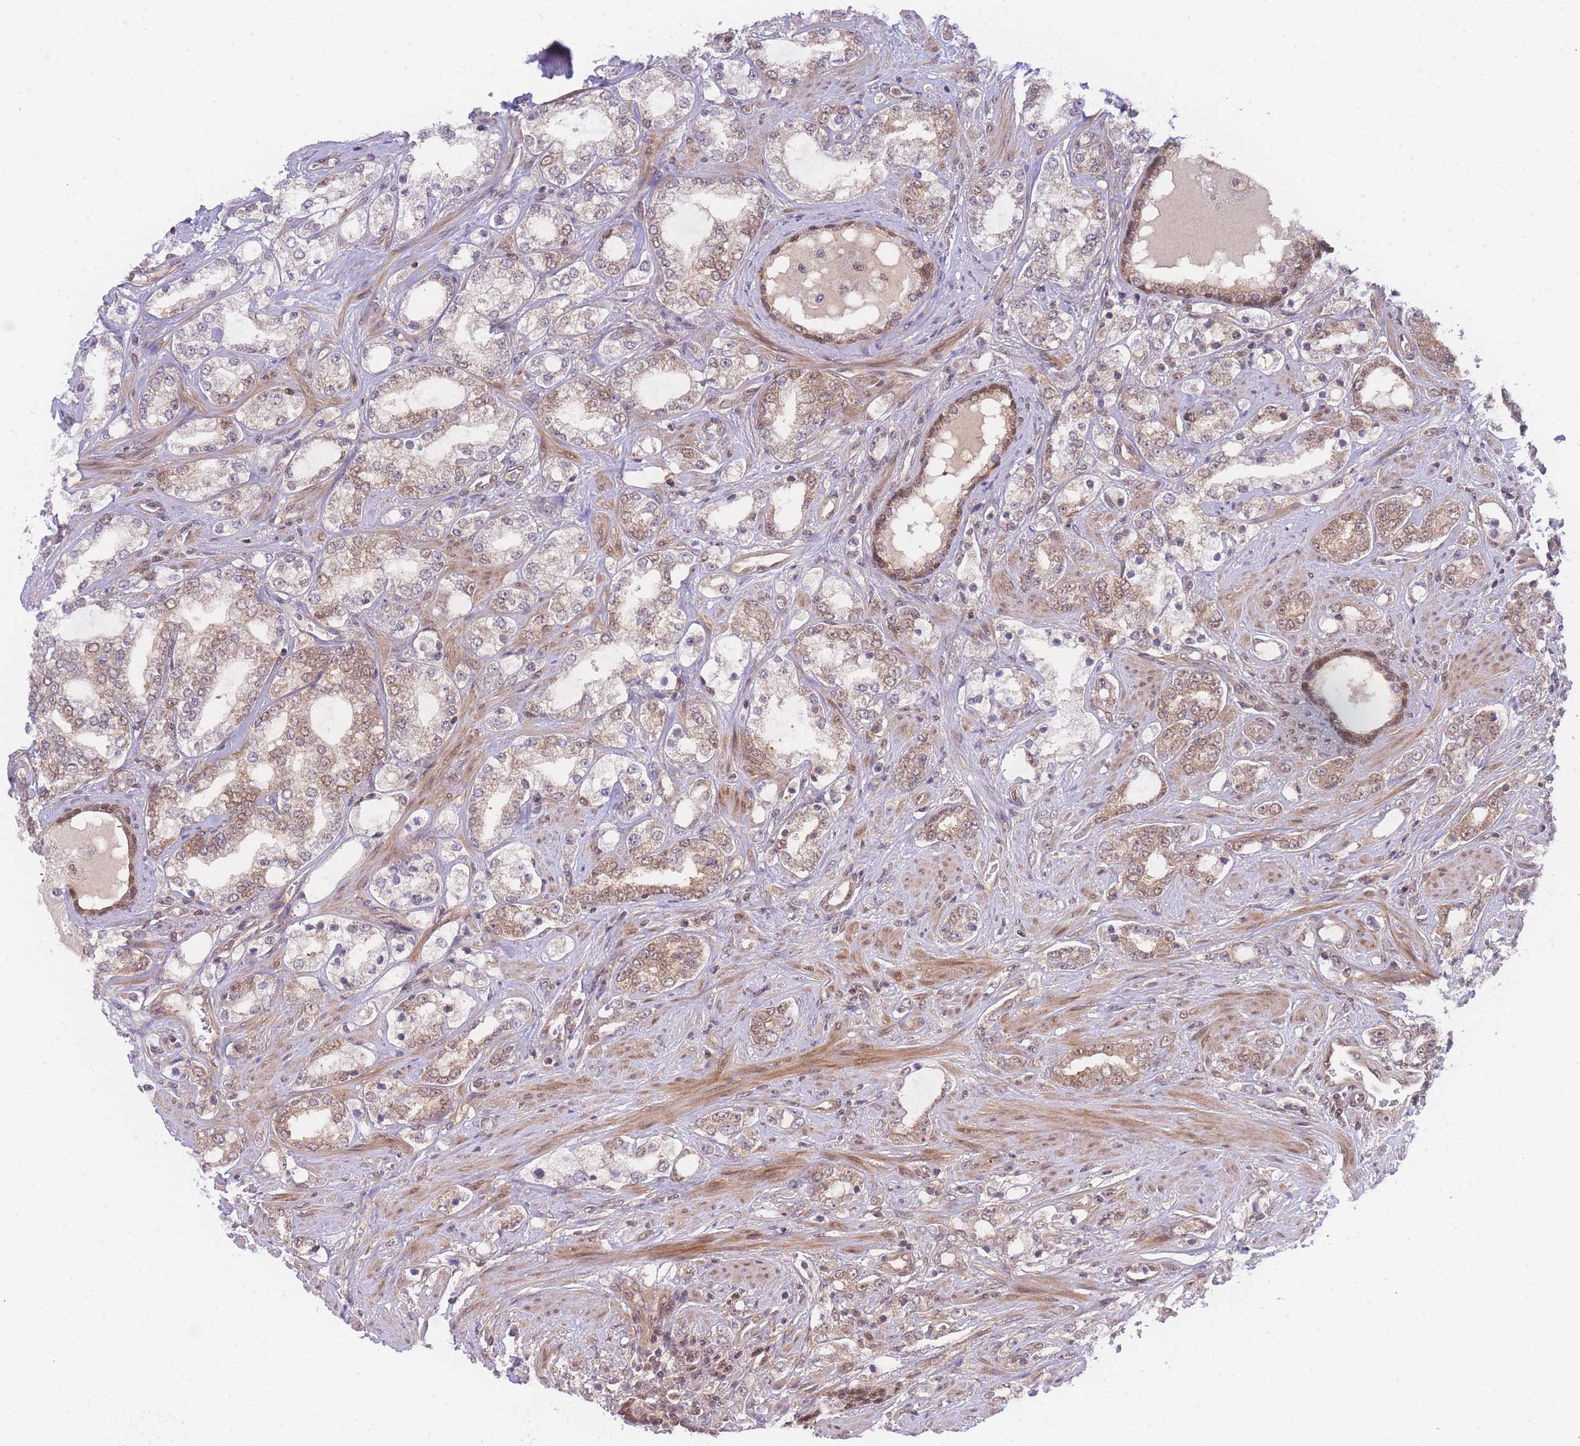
{"staining": {"intensity": "weak", "quantity": "25%-75%", "location": "cytoplasmic/membranous,nuclear"}, "tissue": "prostate cancer", "cell_type": "Tumor cells", "image_type": "cancer", "snomed": [{"axis": "morphology", "description": "Adenocarcinoma, High grade"}, {"axis": "topography", "description": "Prostate"}], "caption": "Prostate adenocarcinoma (high-grade) tissue demonstrates weak cytoplasmic/membranous and nuclear positivity in about 25%-75% of tumor cells", "gene": "KIAA1191", "patient": {"sex": "male", "age": 64}}